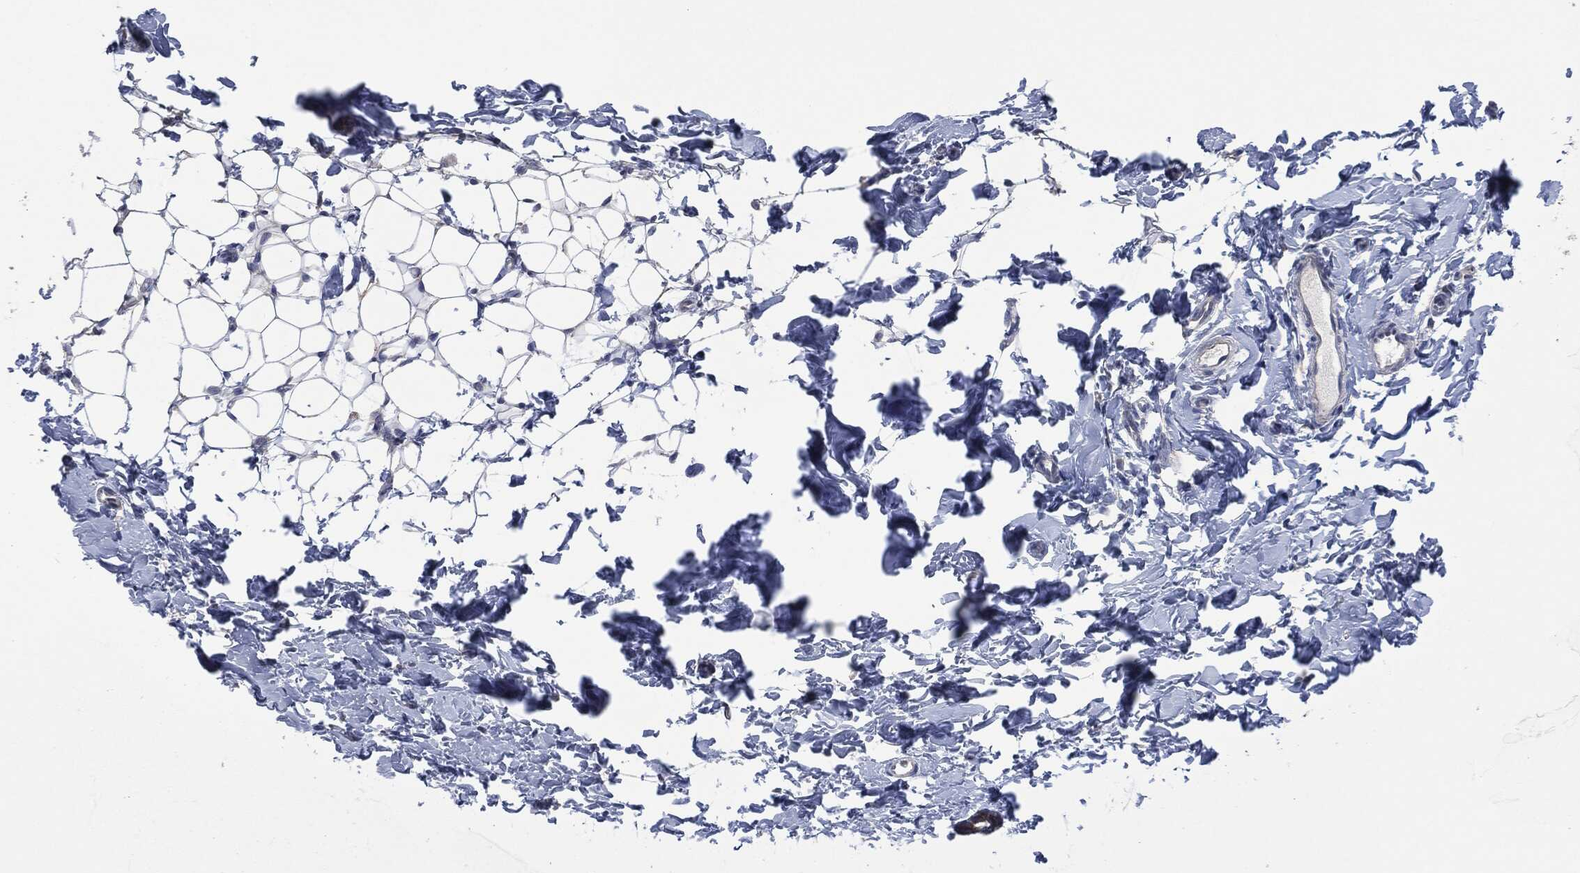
{"staining": {"intensity": "negative", "quantity": "none", "location": "none"}, "tissue": "breast", "cell_type": "Adipocytes", "image_type": "normal", "snomed": [{"axis": "morphology", "description": "Normal tissue, NOS"}, {"axis": "topography", "description": "Breast"}], "caption": "An image of breast stained for a protein reveals no brown staining in adipocytes.", "gene": "IL1RN", "patient": {"sex": "female", "age": 37}}